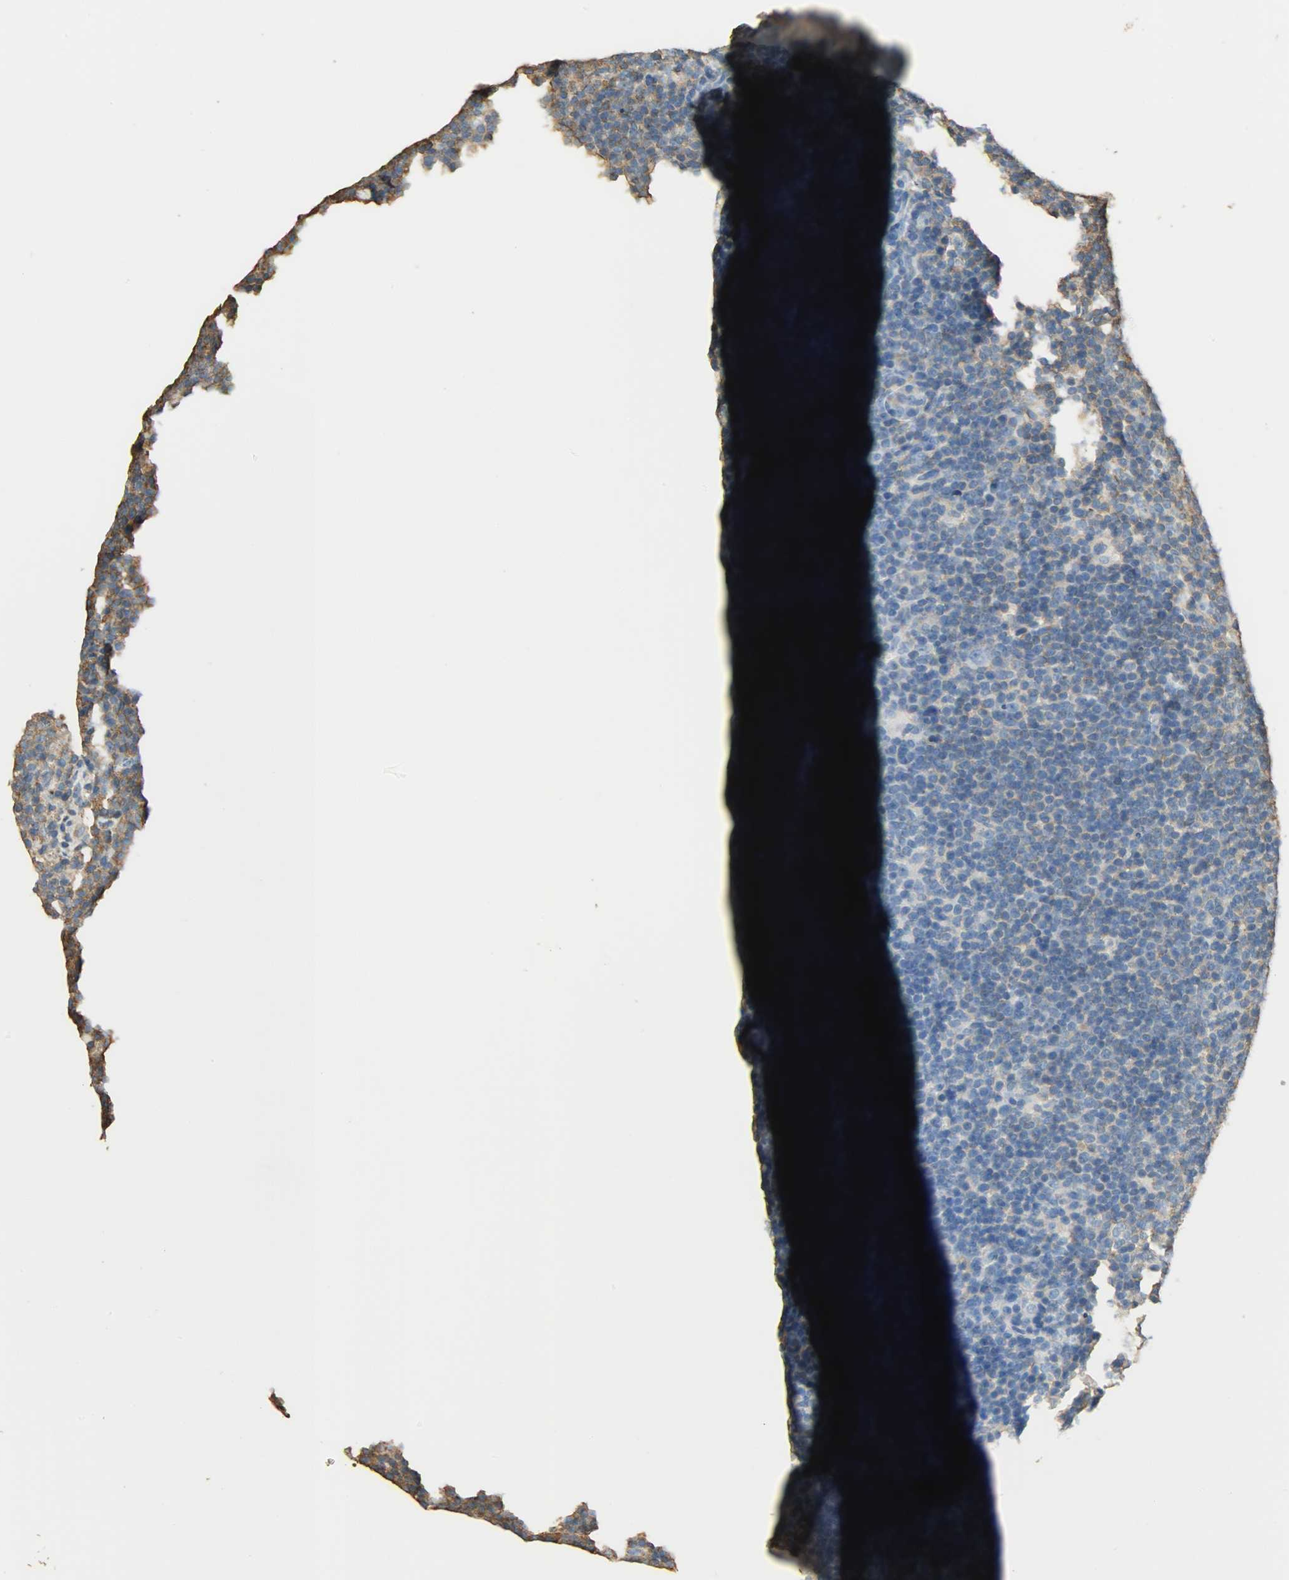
{"staining": {"intensity": "weak", "quantity": "<25%", "location": "cytoplasmic/membranous"}, "tissue": "lymphoma", "cell_type": "Tumor cells", "image_type": "cancer", "snomed": [{"axis": "morphology", "description": "Hodgkin's disease, NOS"}, {"axis": "topography", "description": "Lymph node"}], "caption": "DAB immunohistochemical staining of human Hodgkin's disease reveals no significant staining in tumor cells. (DAB (3,3'-diaminobenzidine) immunohistochemistry (IHC) with hematoxylin counter stain).", "gene": "ANXA6", "patient": {"sex": "female", "age": 57}}